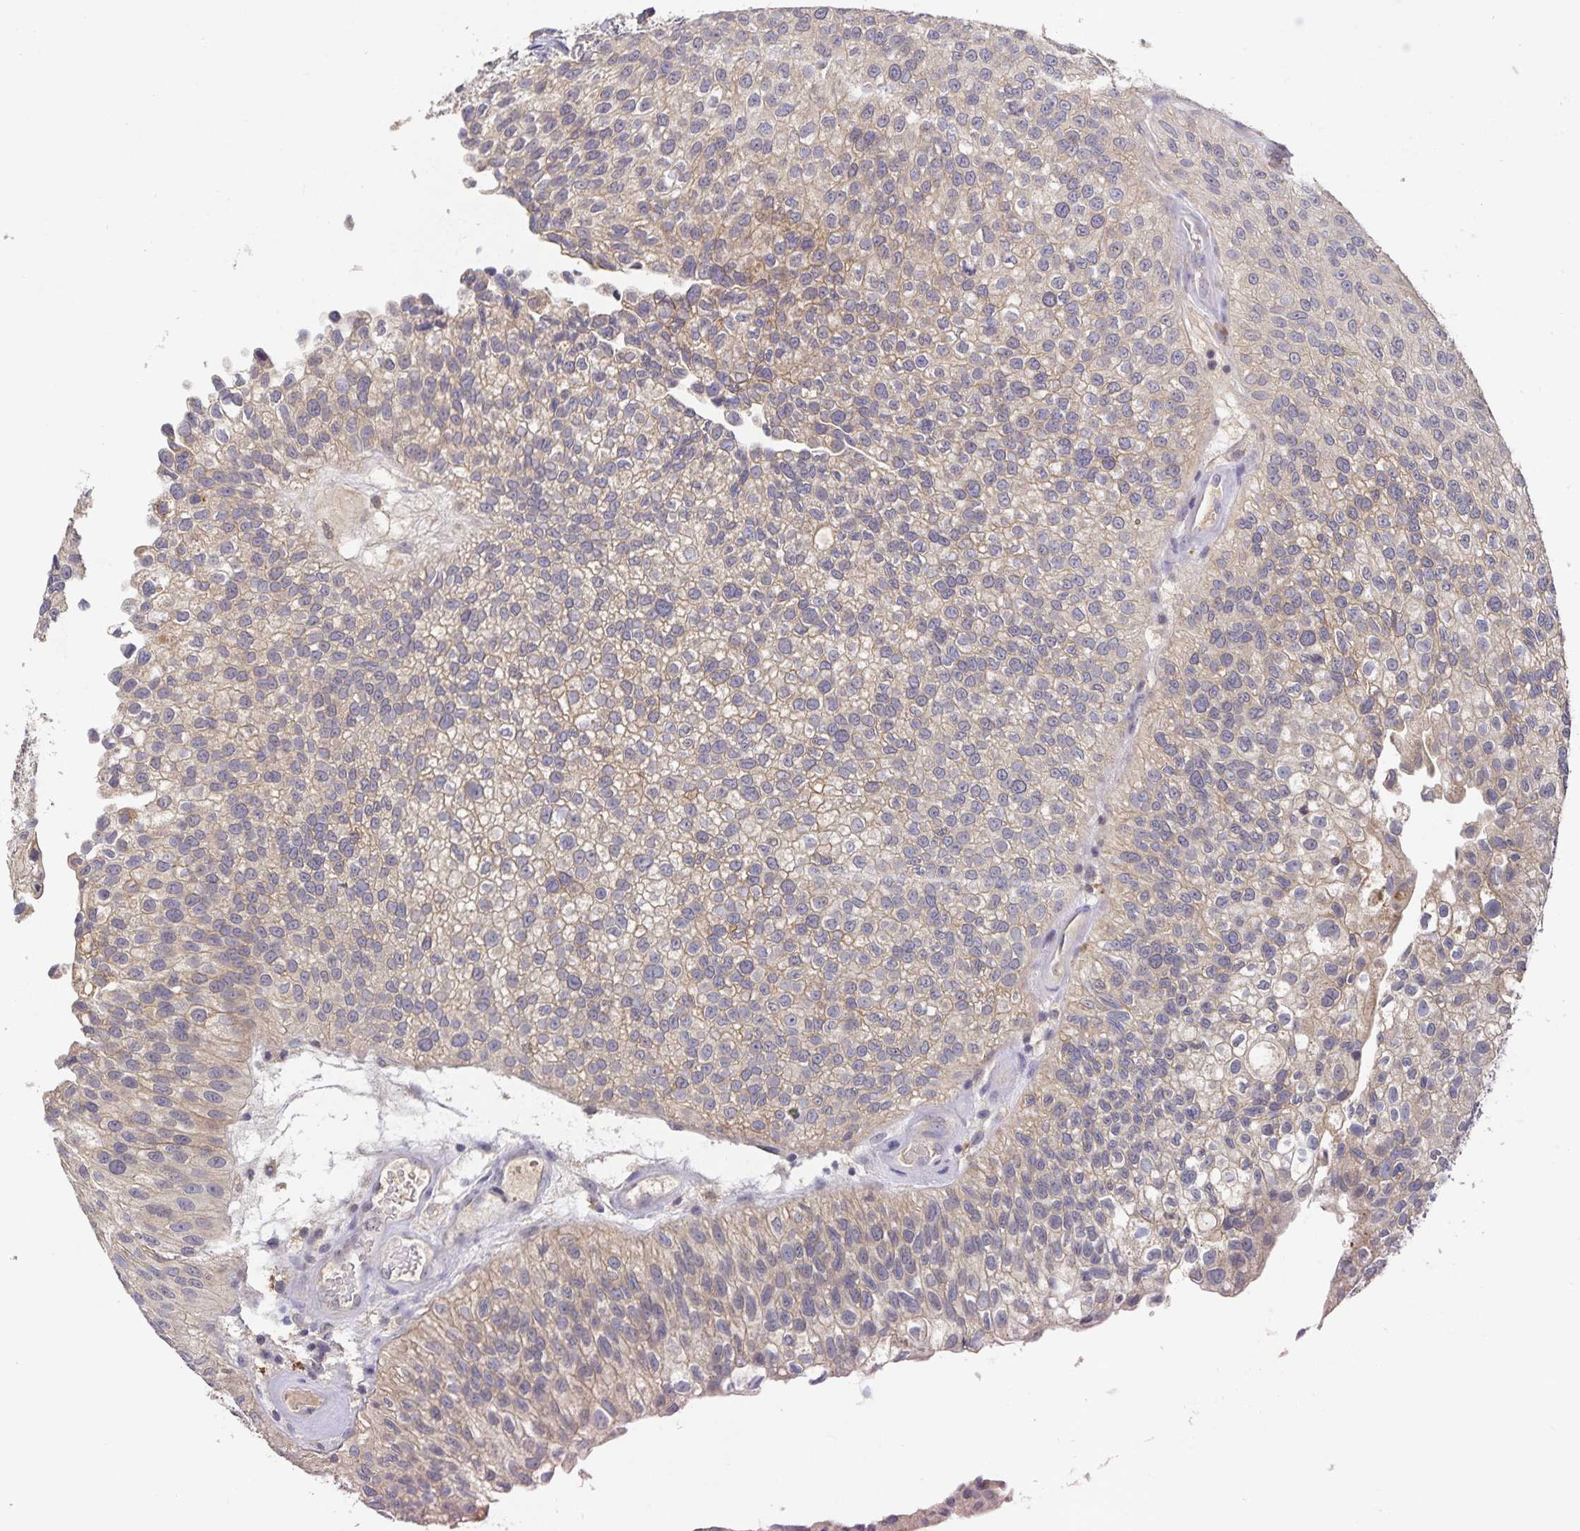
{"staining": {"intensity": "weak", "quantity": "<25%", "location": "cytoplasmic/membranous"}, "tissue": "urothelial cancer", "cell_type": "Tumor cells", "image_type": "cancer", "snomed": [{"axis": "morphology", "description": "Urothelial carcinoma, NOS"}, {"axis": "topography", "description": "Urinary bladder"}], "caption": "The micrograph displays no significant positivity in tumor cells of transitional cell carcinoma. Brightfield microscopy of IHC stained with DAB (brown) and hematoxylin (blue), captured at high magnification.", "gene": "HEPN1", "patient": {"sex": "male", "age": 87}}